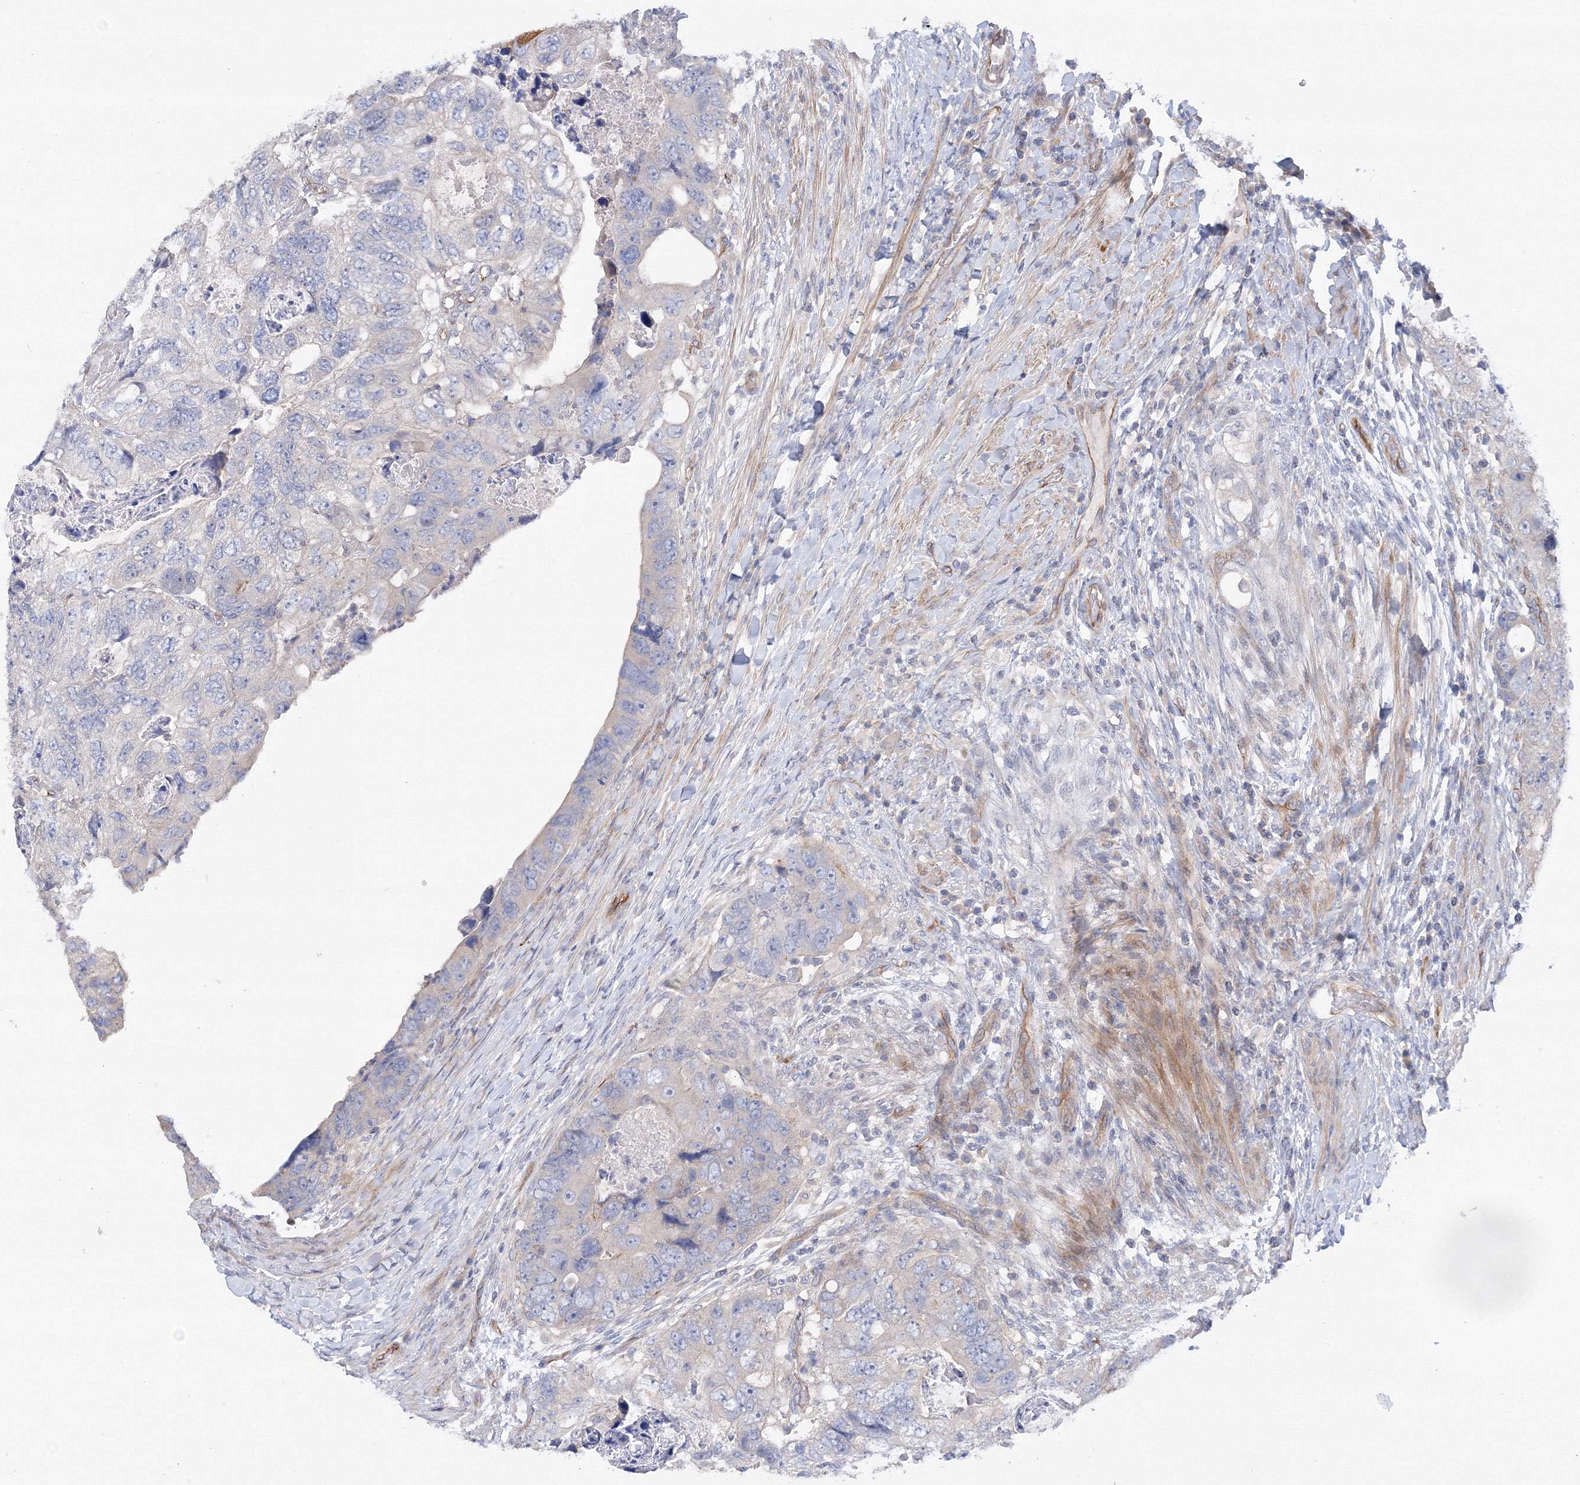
{"staining": {"intensity": "negative", "quantity": "none", "location": "none"}, "tissue": "colorectal cancer", "cell_type": "Tumor cells", "image_type": "cancer", "snomed": [{"axis": "morphology", "description": "Adenocarcinoma, NOS"}, {"axis": "topography", "description": "Rectum"}], "caption": "This image is of adenocarcinoma (colorectal) stained with immunohistochemistry (IHC) to label a protein in brown with the nuclei are counter-stained blue. There is no expression in tumor cells.", "gene": "DIS3L2", "patient": {"sex": "male", "age": 59}}